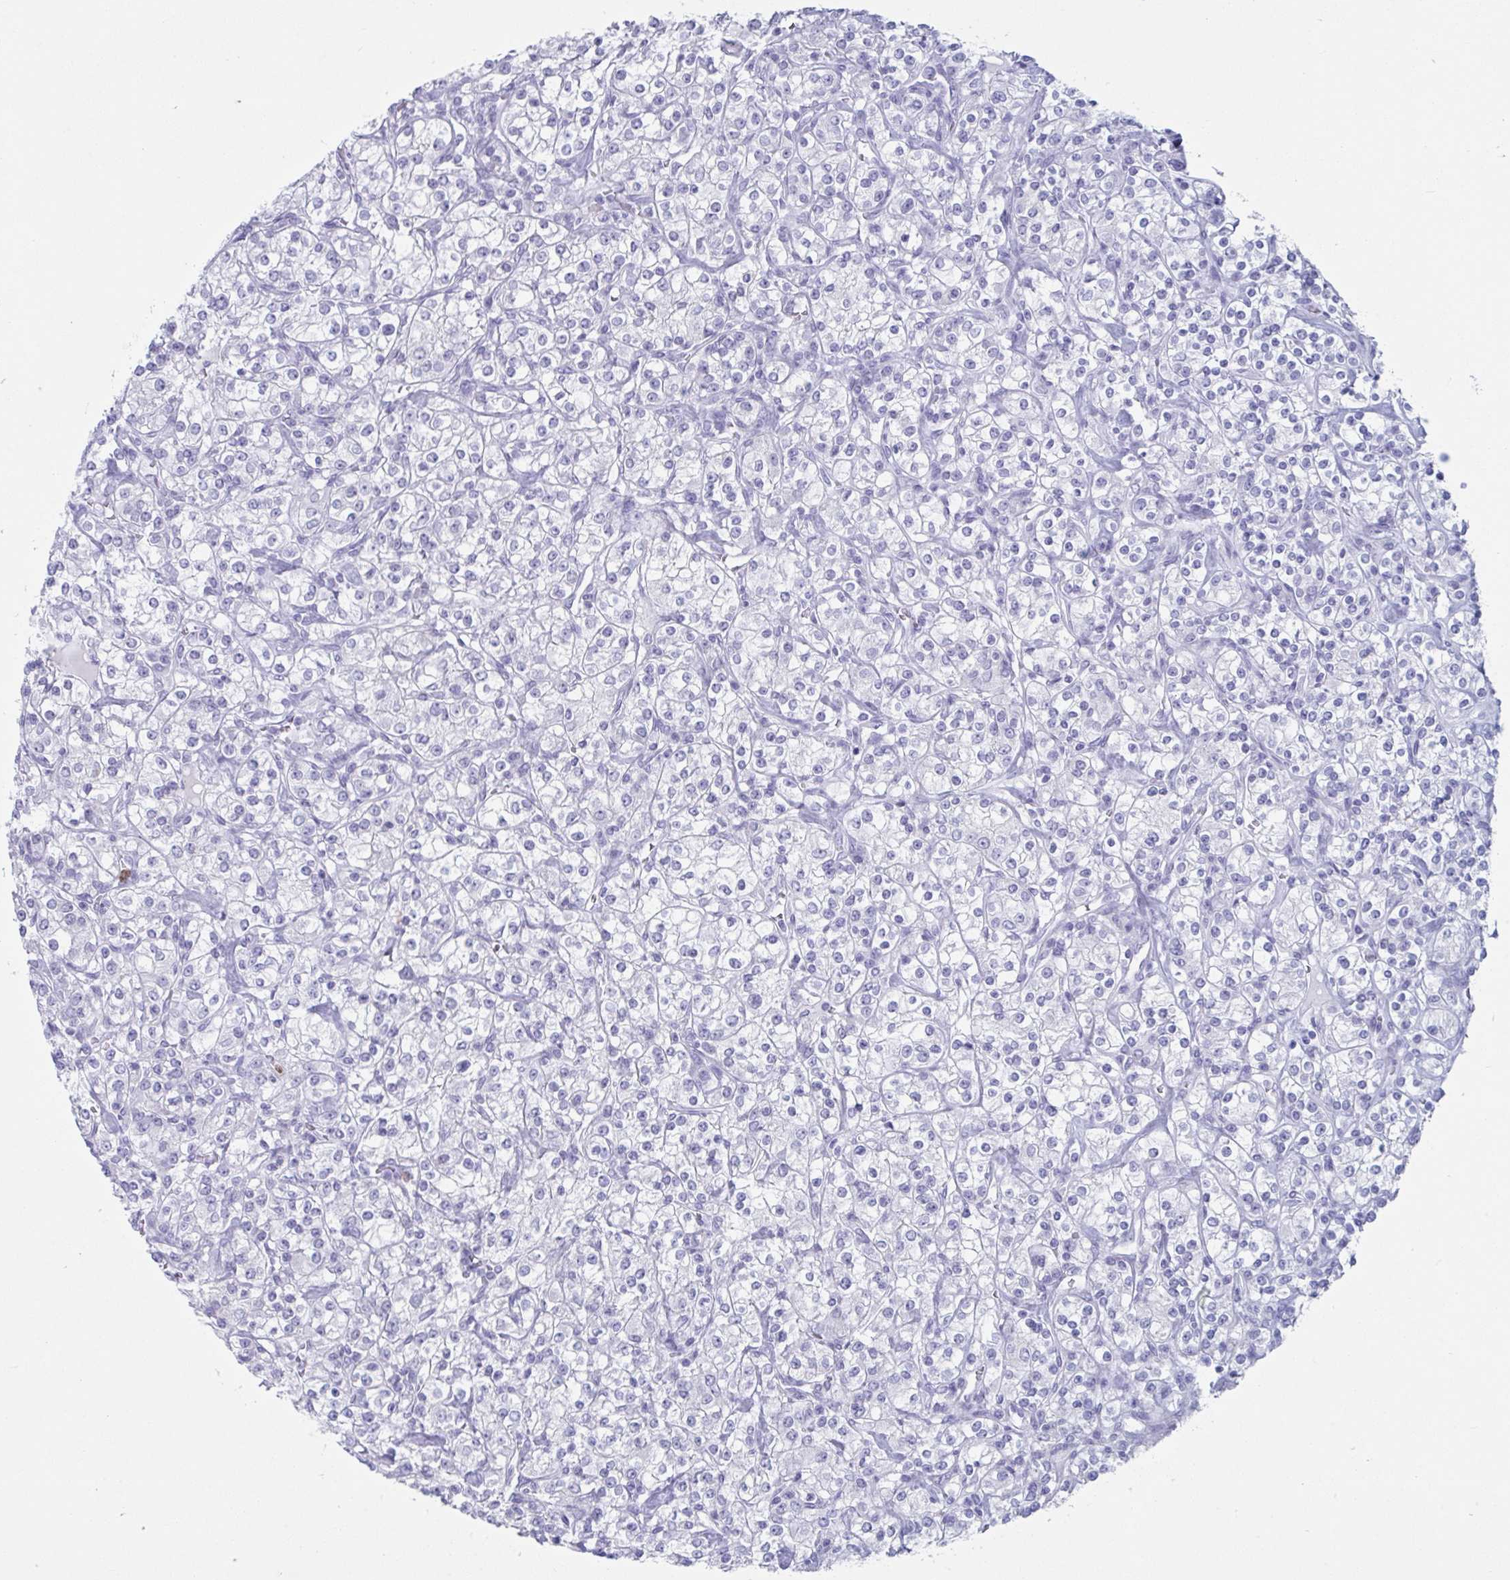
{"staining": {"intensity": "negative", "quantity": "none", "location": "none"}, "tissue": "renal cancer", "cell_type": "Tumor cells", "image_type": "cancer", "snomed": [{"axis": "morphology", "description": "Adenocarcinoma, NOS"}, {"axis": "topography", "description": "Kidney"}], "caption": "High magnification brightfield microscopy of adenocarcinoma (renal) stained with DAB (3,3'-diaminobenzidine) (brown) and counterstained with hematoxylin (blue): tumor cells show no significant staining.", "gene": "CYP4F11", "patient": {"sex": "male", "age": 77}}